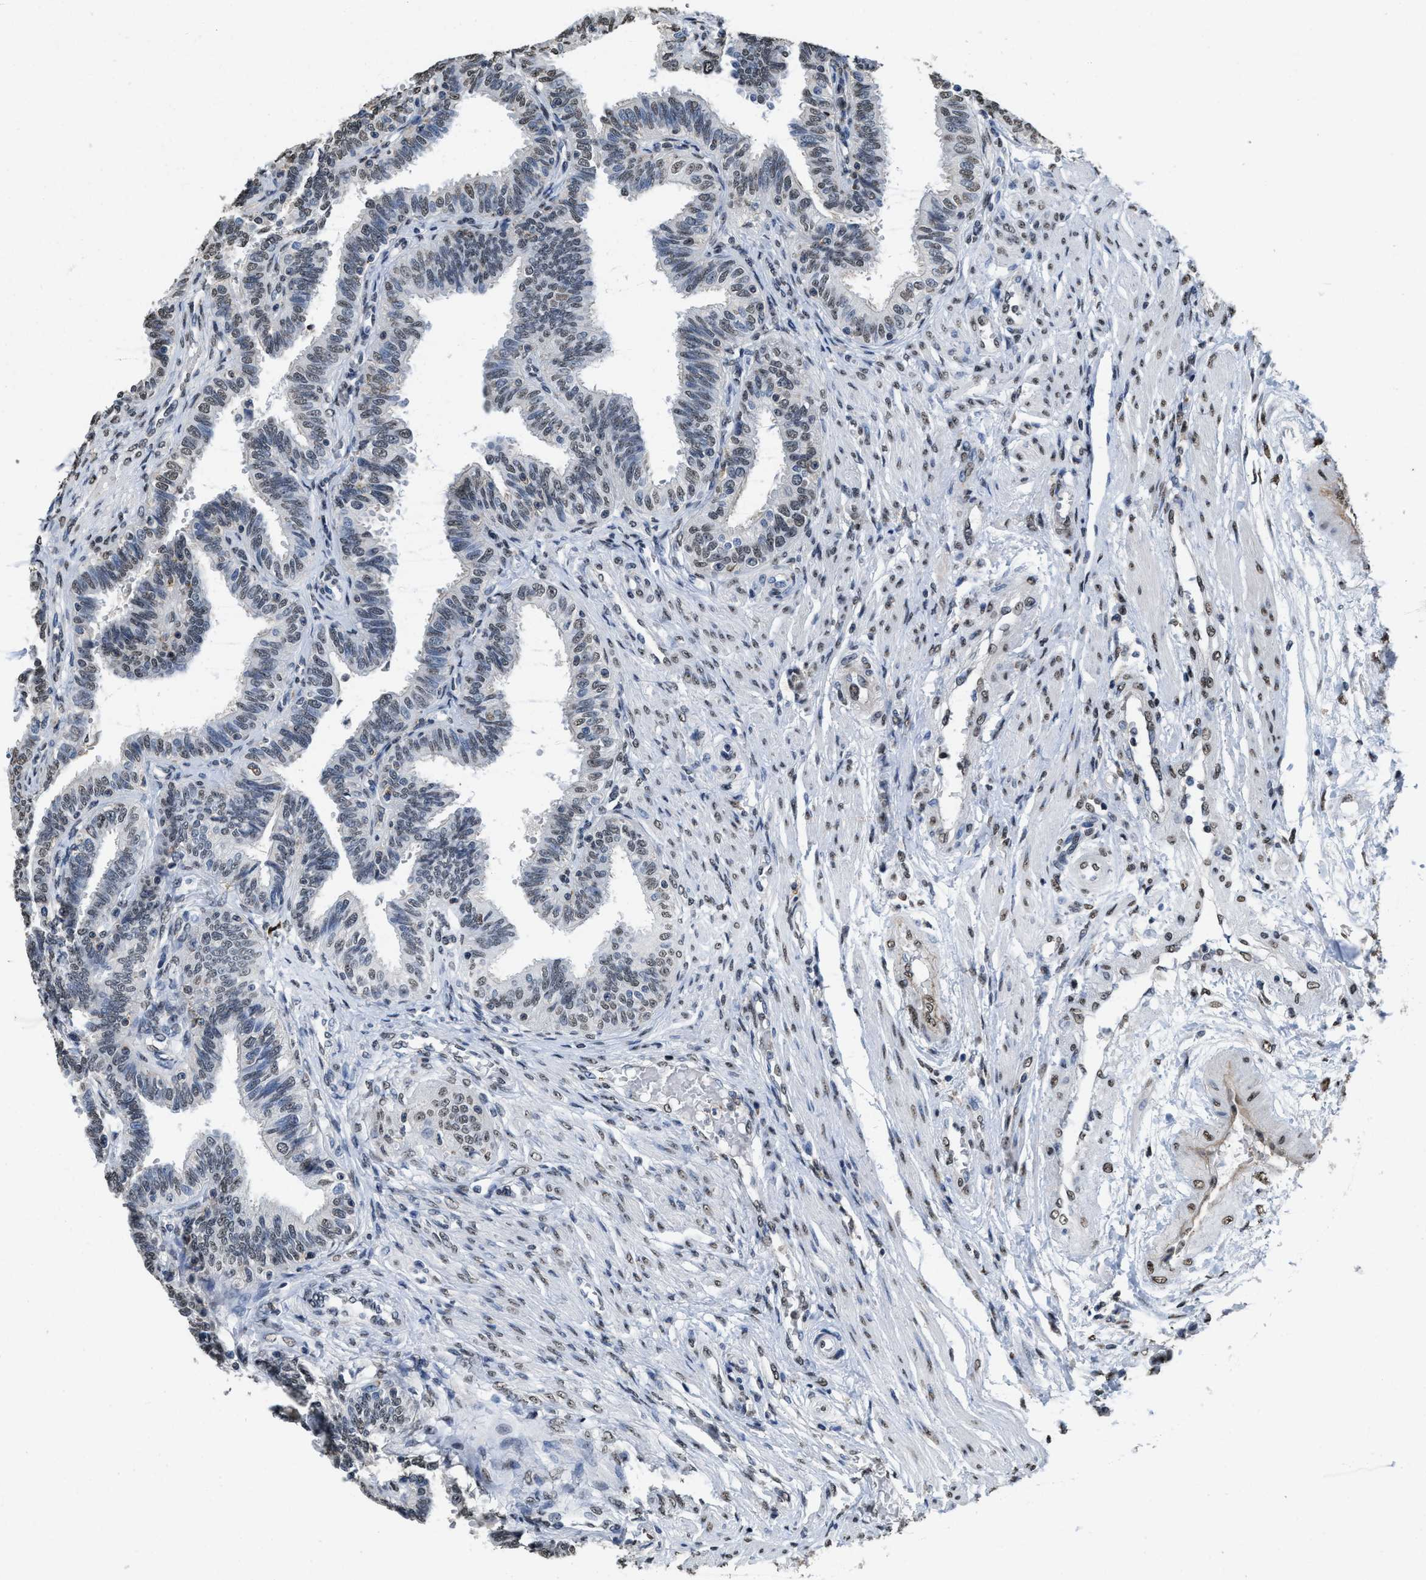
{"staining": {"intensity": "weak", "quantity": "25%-75%", "location": "nuclear"}, "tissue": "fallopian tube", "cell_type": "Glandular cells", "image_type": "normal", "snomed": [{"axis": "morphology", "description": "Normal tissue, NOS"}, {"axis": "topography", "description": "Fallopian tube"}, {"axis": "topography", "description": "Placenta"}], "caption": "A histopathology image showing weak nuclear staining in about 25%-75% of glandular cells in normal fallopian tube, as visualized by brown immunohistochemical staining.", "gene": "SUPT16H", "patient": {"sex": "female", "age": 34}}